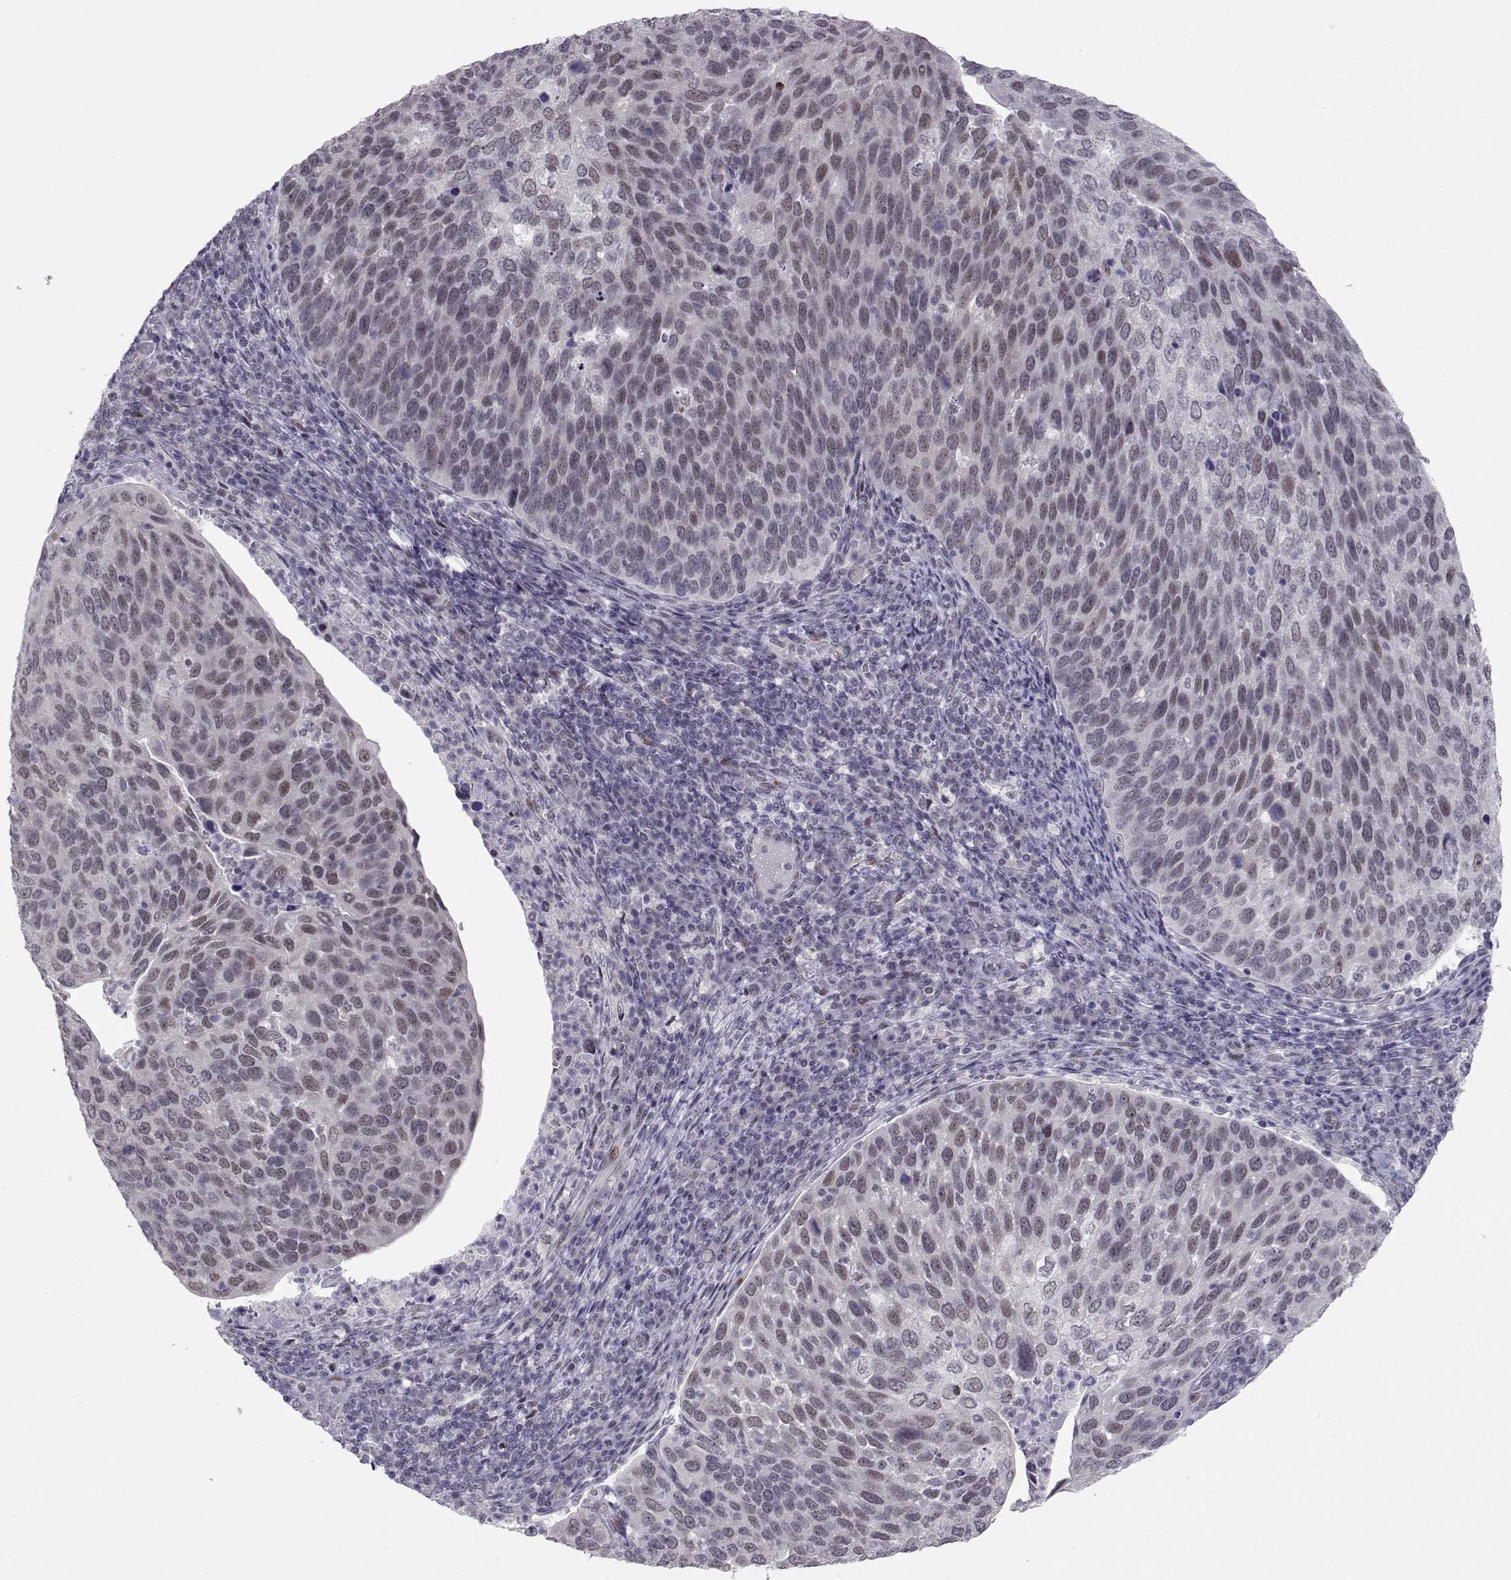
{"staining": {"intensity": "weak", "quantity": "25%-75%", "location": "nuclear"}, "tissue": "cervical cancer", "cell_type": "Tumor cells", "image_type": "cancer", "snomed": [{"axis": "morphology", "description": "Squamous cell carcinoma, NOS"}, {"axis": "topography", "description": "Cervix"}], "caption": "Cervical cancer (squamous cell carcinoma) stained with a protein marker reveals weak staining in tumor cells.", "gene": "SIX6", "patient": {"sex": "female", "age": 54}}